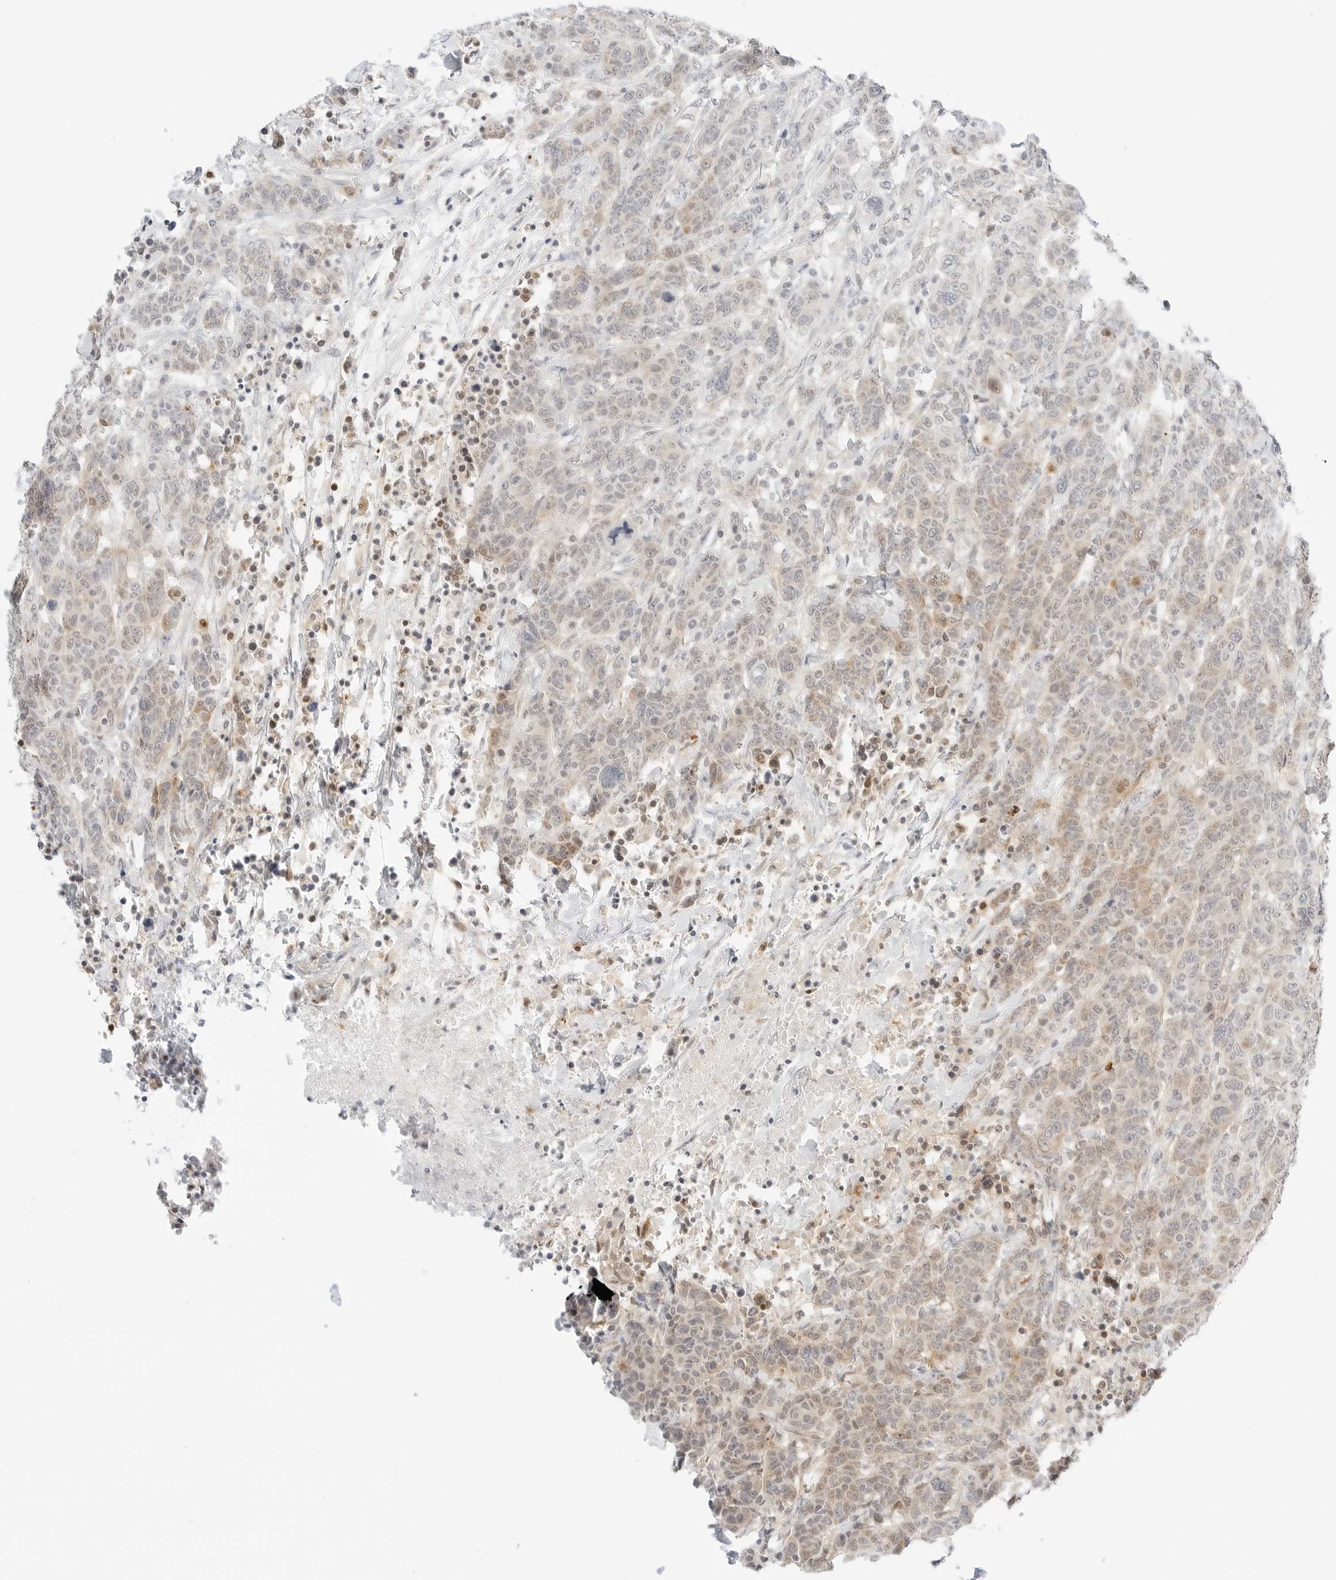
{"staining": {"intensity": "weak", "quantity": "25%-75%", "location": "cytoplasmic/membranous,nuclear"}, "tissue": "breast cancer", "cell_type": "Tumor cells", "image_type": "cancer", "snomed": [{"axis": "morphology", "description": "Duct carcinoma"}, {"axis": "topography", "description": "Breast"}], "caption": "Breast cancer (intraductal carcinoma) stained for a protein demonstrates weak cytoplasmic/membranous and nuclear positivity in tumor cells.", "gene": "TEKT2", "patient": {"sex": "female", "age": 37}}